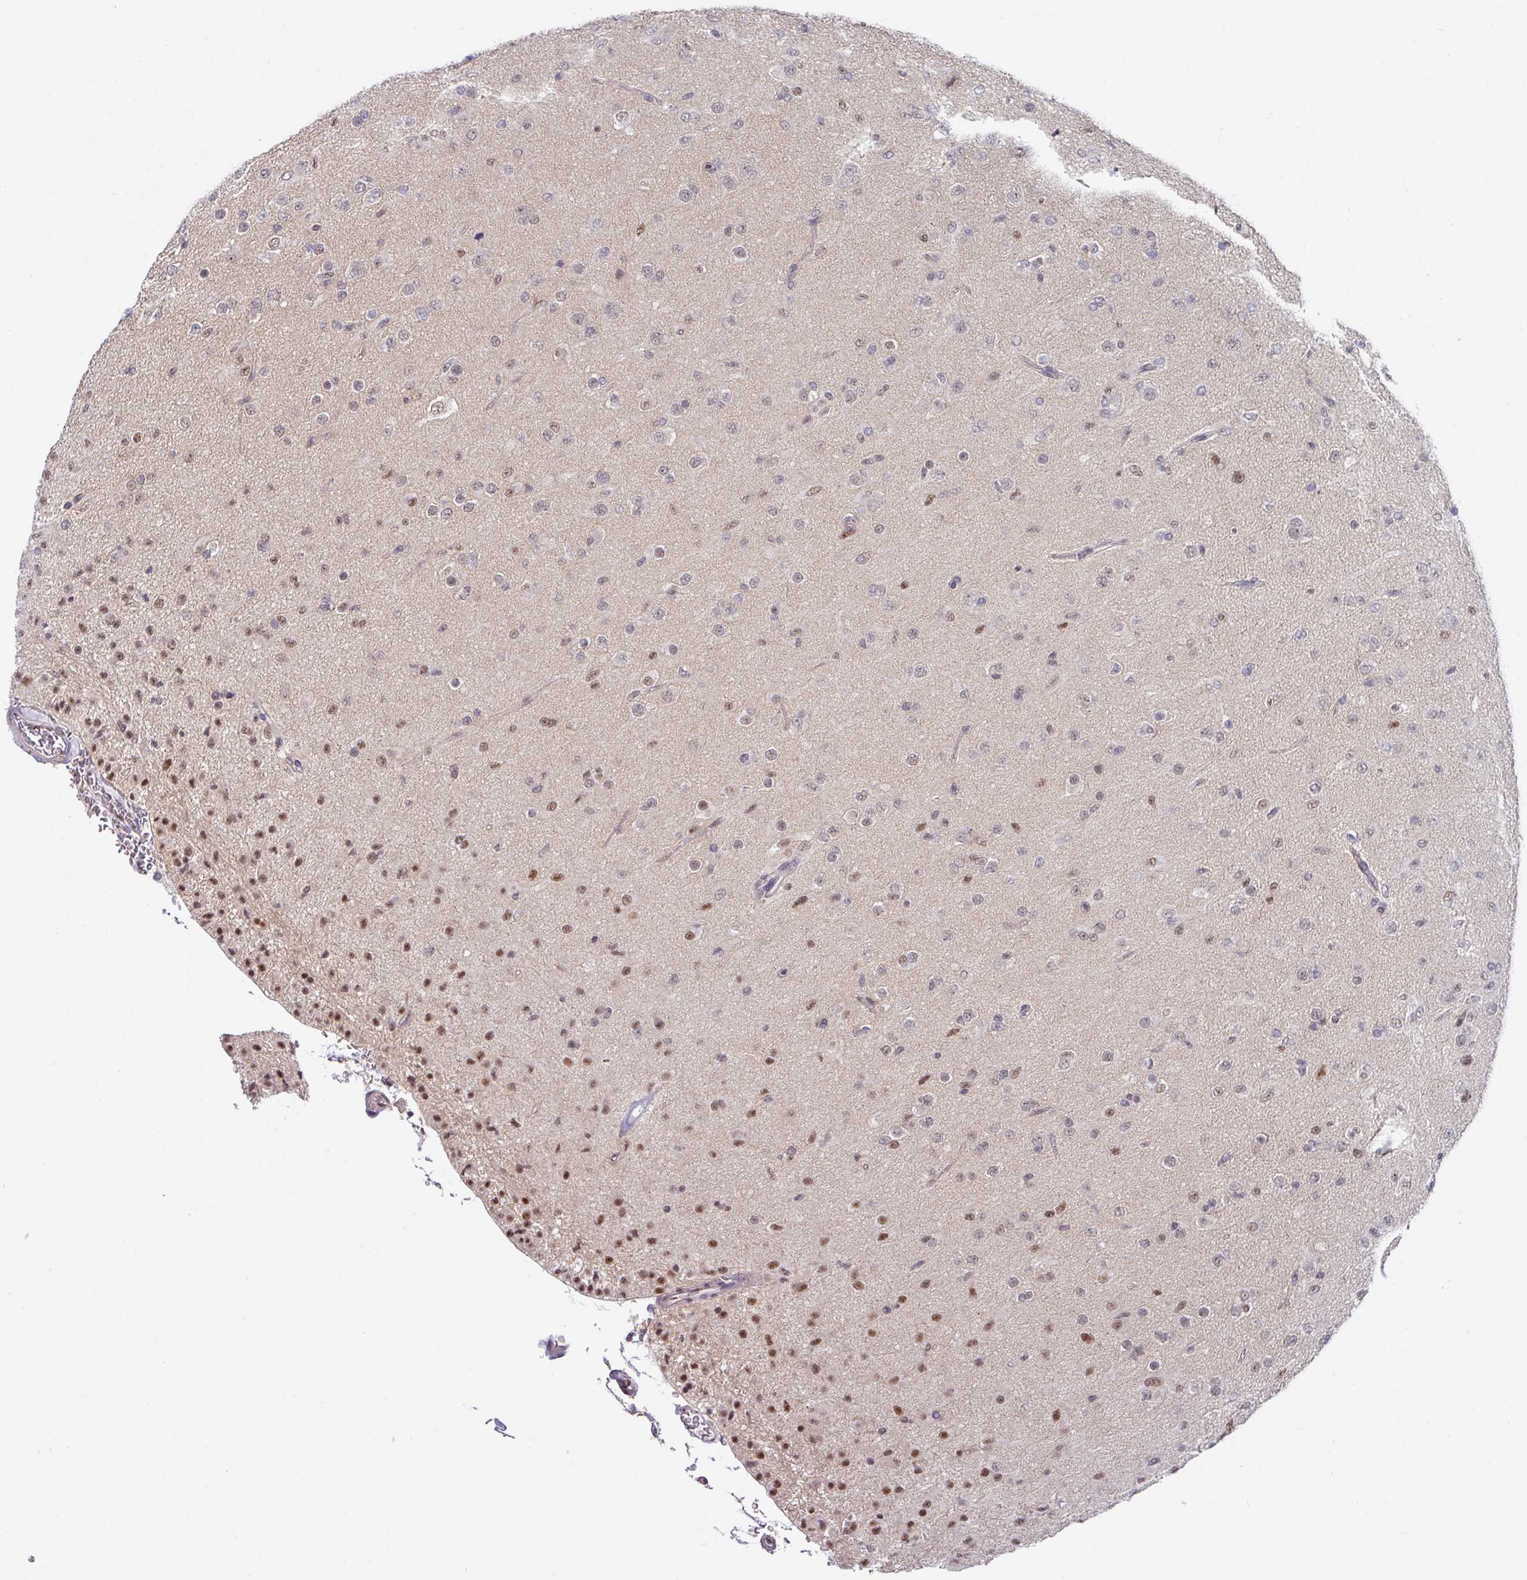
{"staining": {"intensity": "moderate", "quantity": "<25%", "location": "nuclear"}, "tissue": "glioma", "cell_type": "Tumor cells", "image_type": "cancer", "snomed": [{"axis": "morphology", "description": "Glioma, malignant, Low grade"}, {"axis": "topography", "description": "Brain"}], "caption": "Moderate nuclear protein staining is present in about <25% of tumor cells in glioma.", "gene": "TMED5", "patient": {"sex": "male", "age": 65}}